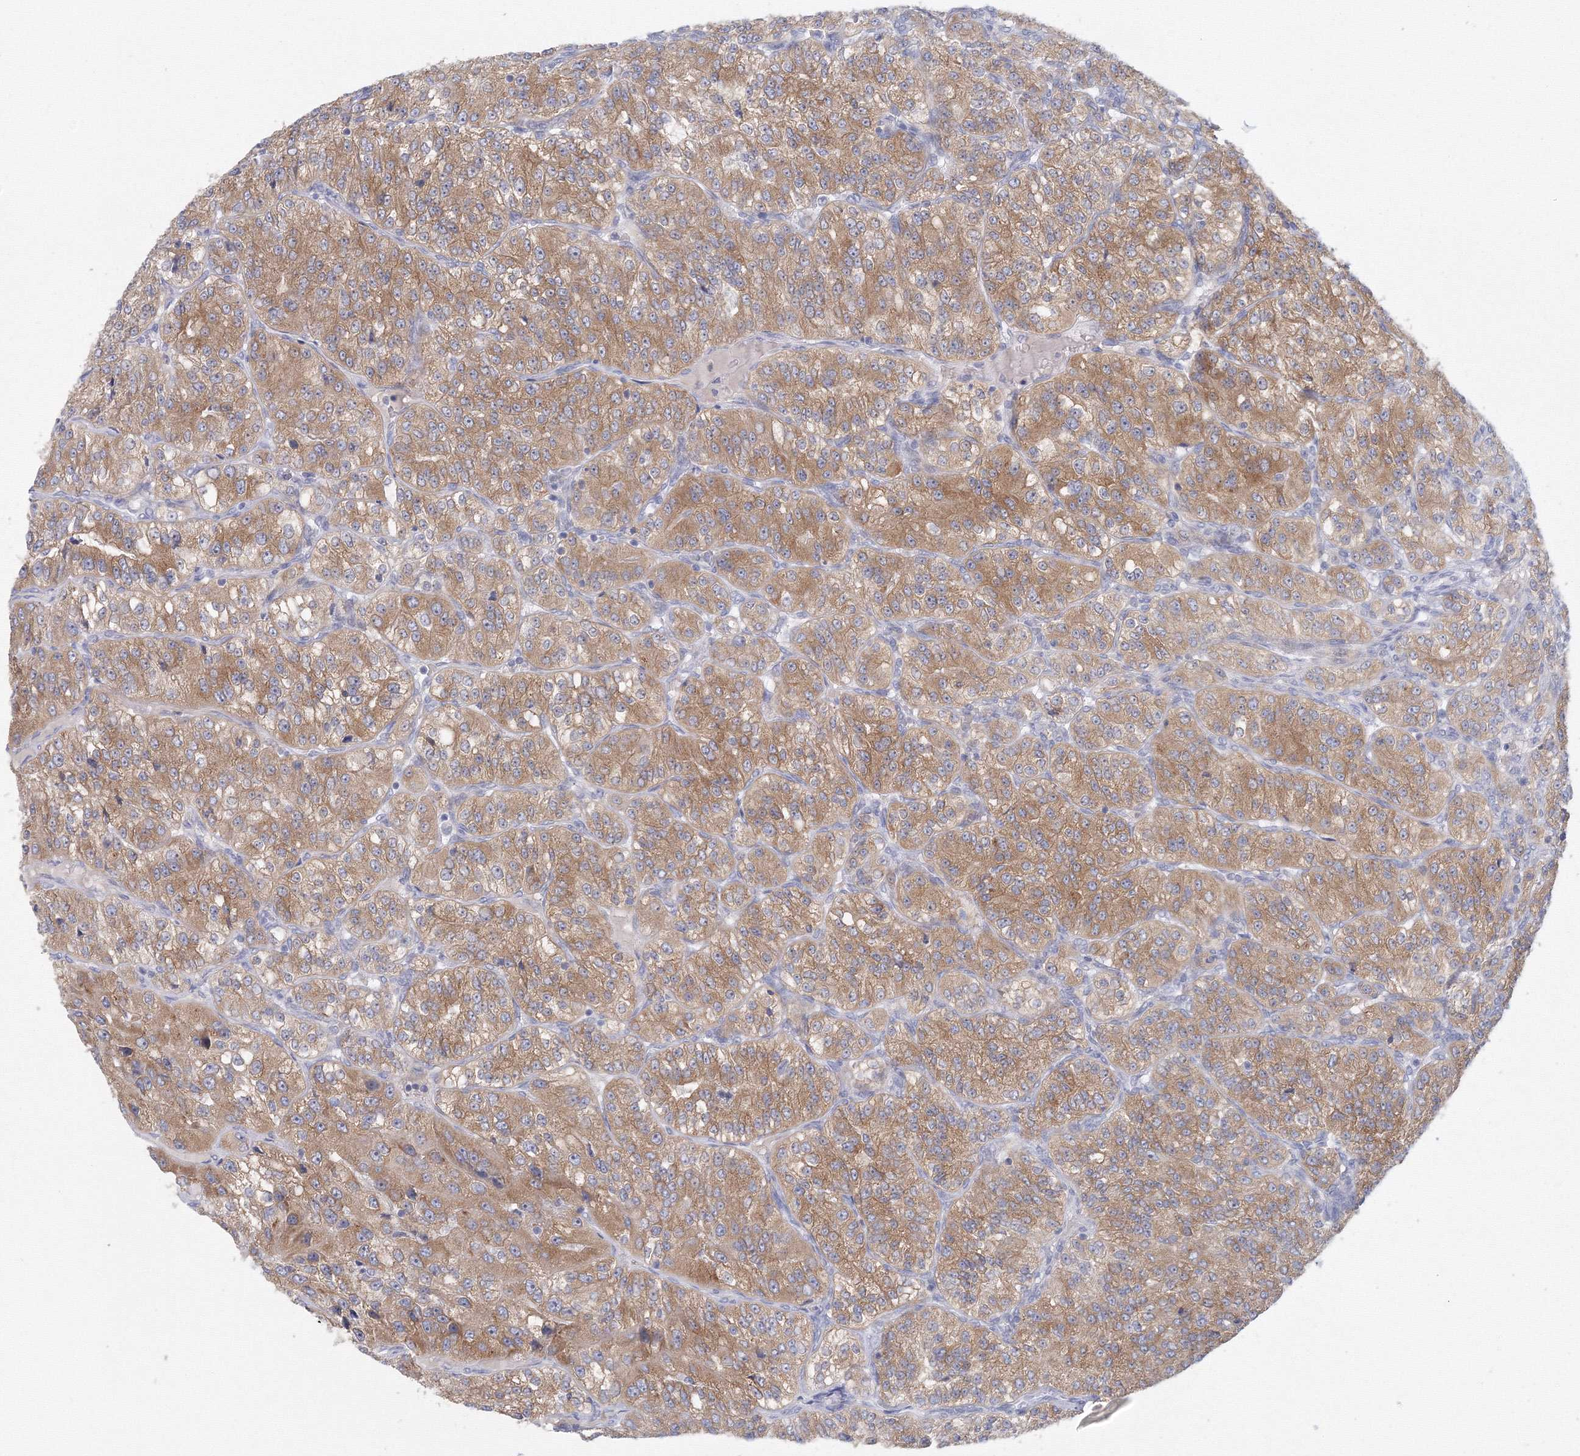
{"staining": {"intensity": "moderate", "quantity": ">75%", "location": "cytoplasmic/membranous"}, "tissue": "renal cancer", "cell_type": "Tumor cells", "image_type": "cancer", "snomed": [{"axis": "morphology", "description": "Adenocarcinoma, NOS"}, {"axis": "topography", "description": "Kidney"}], "caption": "Tumor cells demonstrate medium levels of moderate cytoplasmic/membranous expression in about >75% of cells in human renal cancer (adenocarcinoma). The staining is performed using DAB brown chromogen to label protein expression. The nuclei are counter-stained blue using hematoxylin.", "gene": "TACC2", "patient": {"sex": "female", "age": 63}}